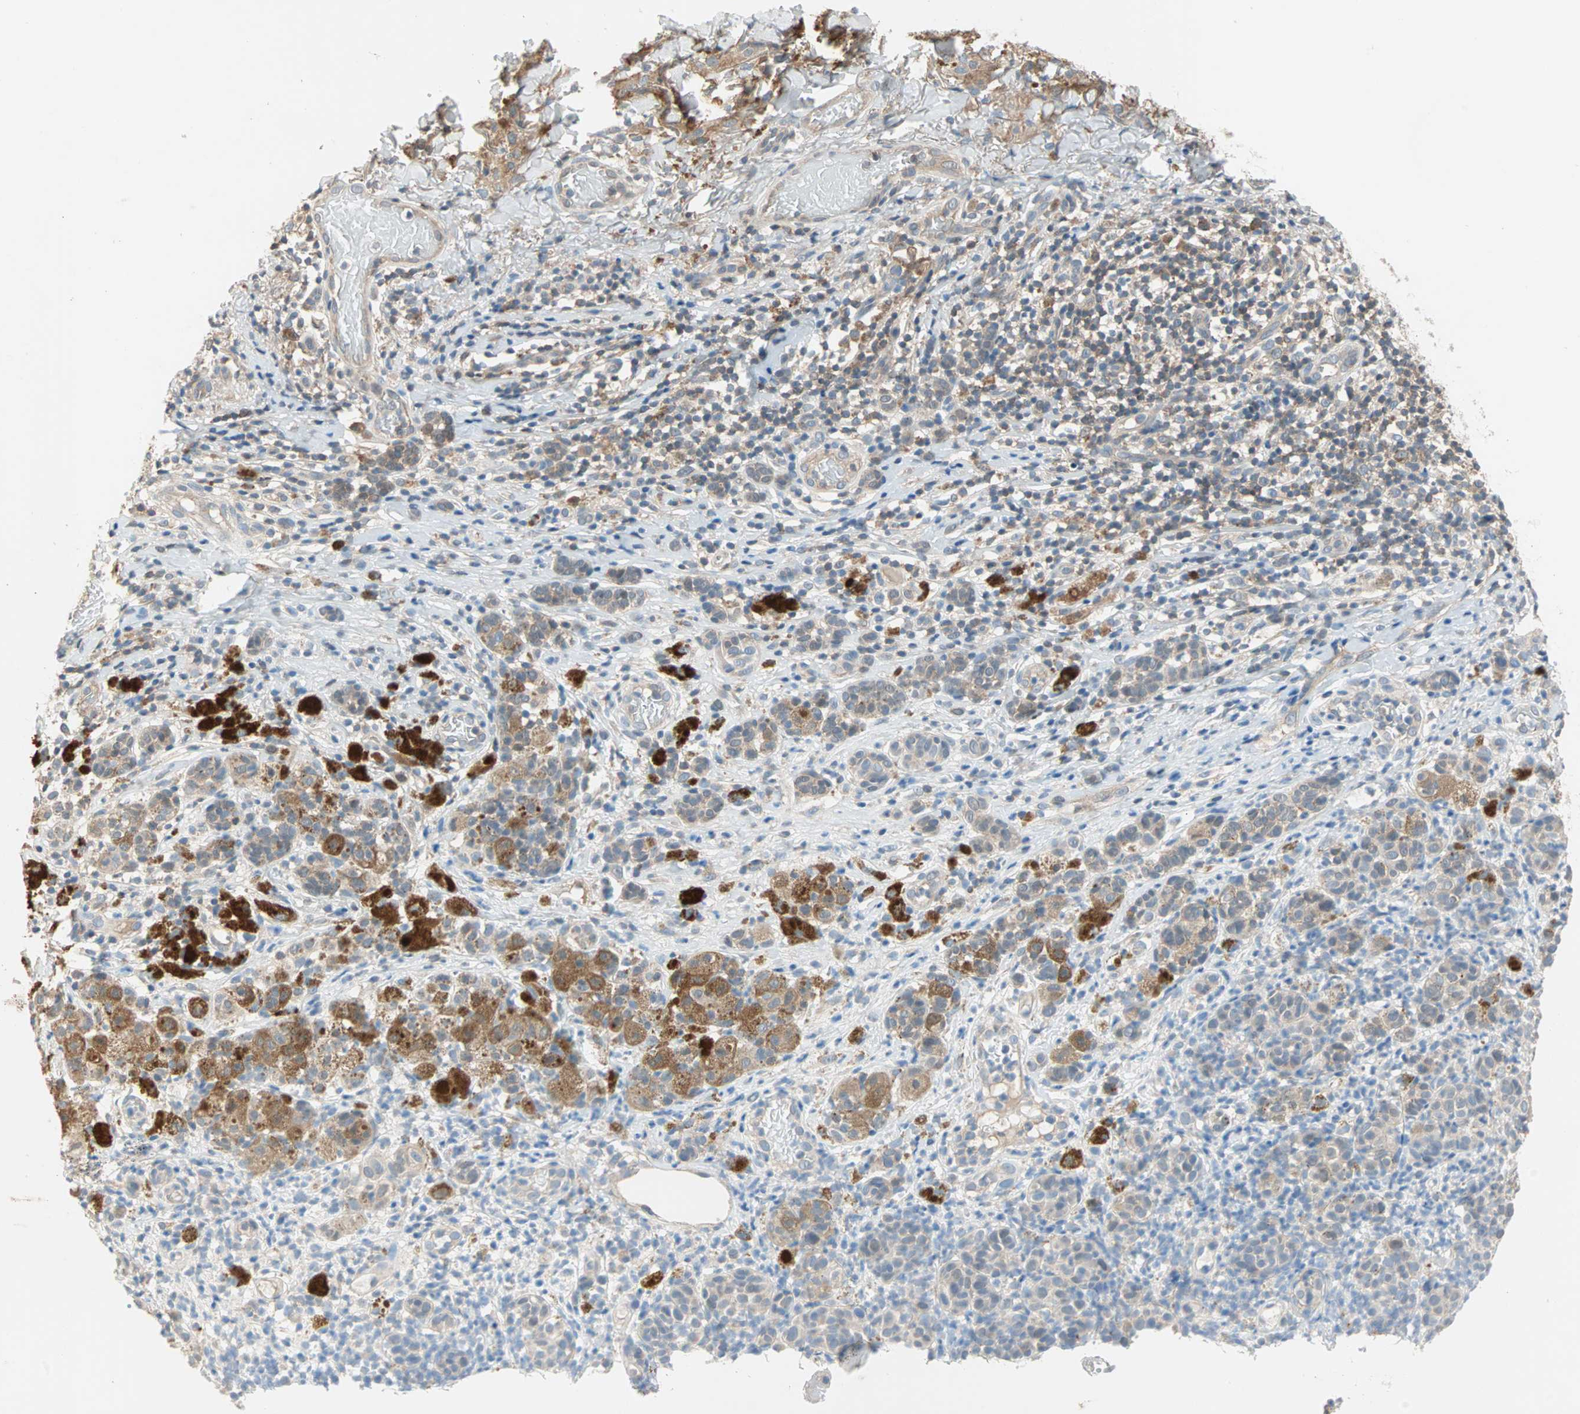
{"staining": {"intensity": "moderate", "quantity": "25%-75%", "location": "cytoplasmic/membranous"}, "tissue": "melanoma", "cell_type": "Tumor cells", "image_type": "cancer", "snomed": [{"axis": "morphology", "description": "Malignant melanoma, NOS"}, {"axis": "topography", "description": "Skin"}], "caption": "A micrograph of malignant melanoma stained for a protein displays moderate cytoplasmic/membranous brown staining in tumor cells. The staining was performed using DAB (3,3'-diaminobenzidine) to visualize the protein expression in brown, while the nuclei were stained in blue with hematoxylin (Magnification: 20x).", "gene": "MPI", "patient": {"sex": "male", "age": 64}}